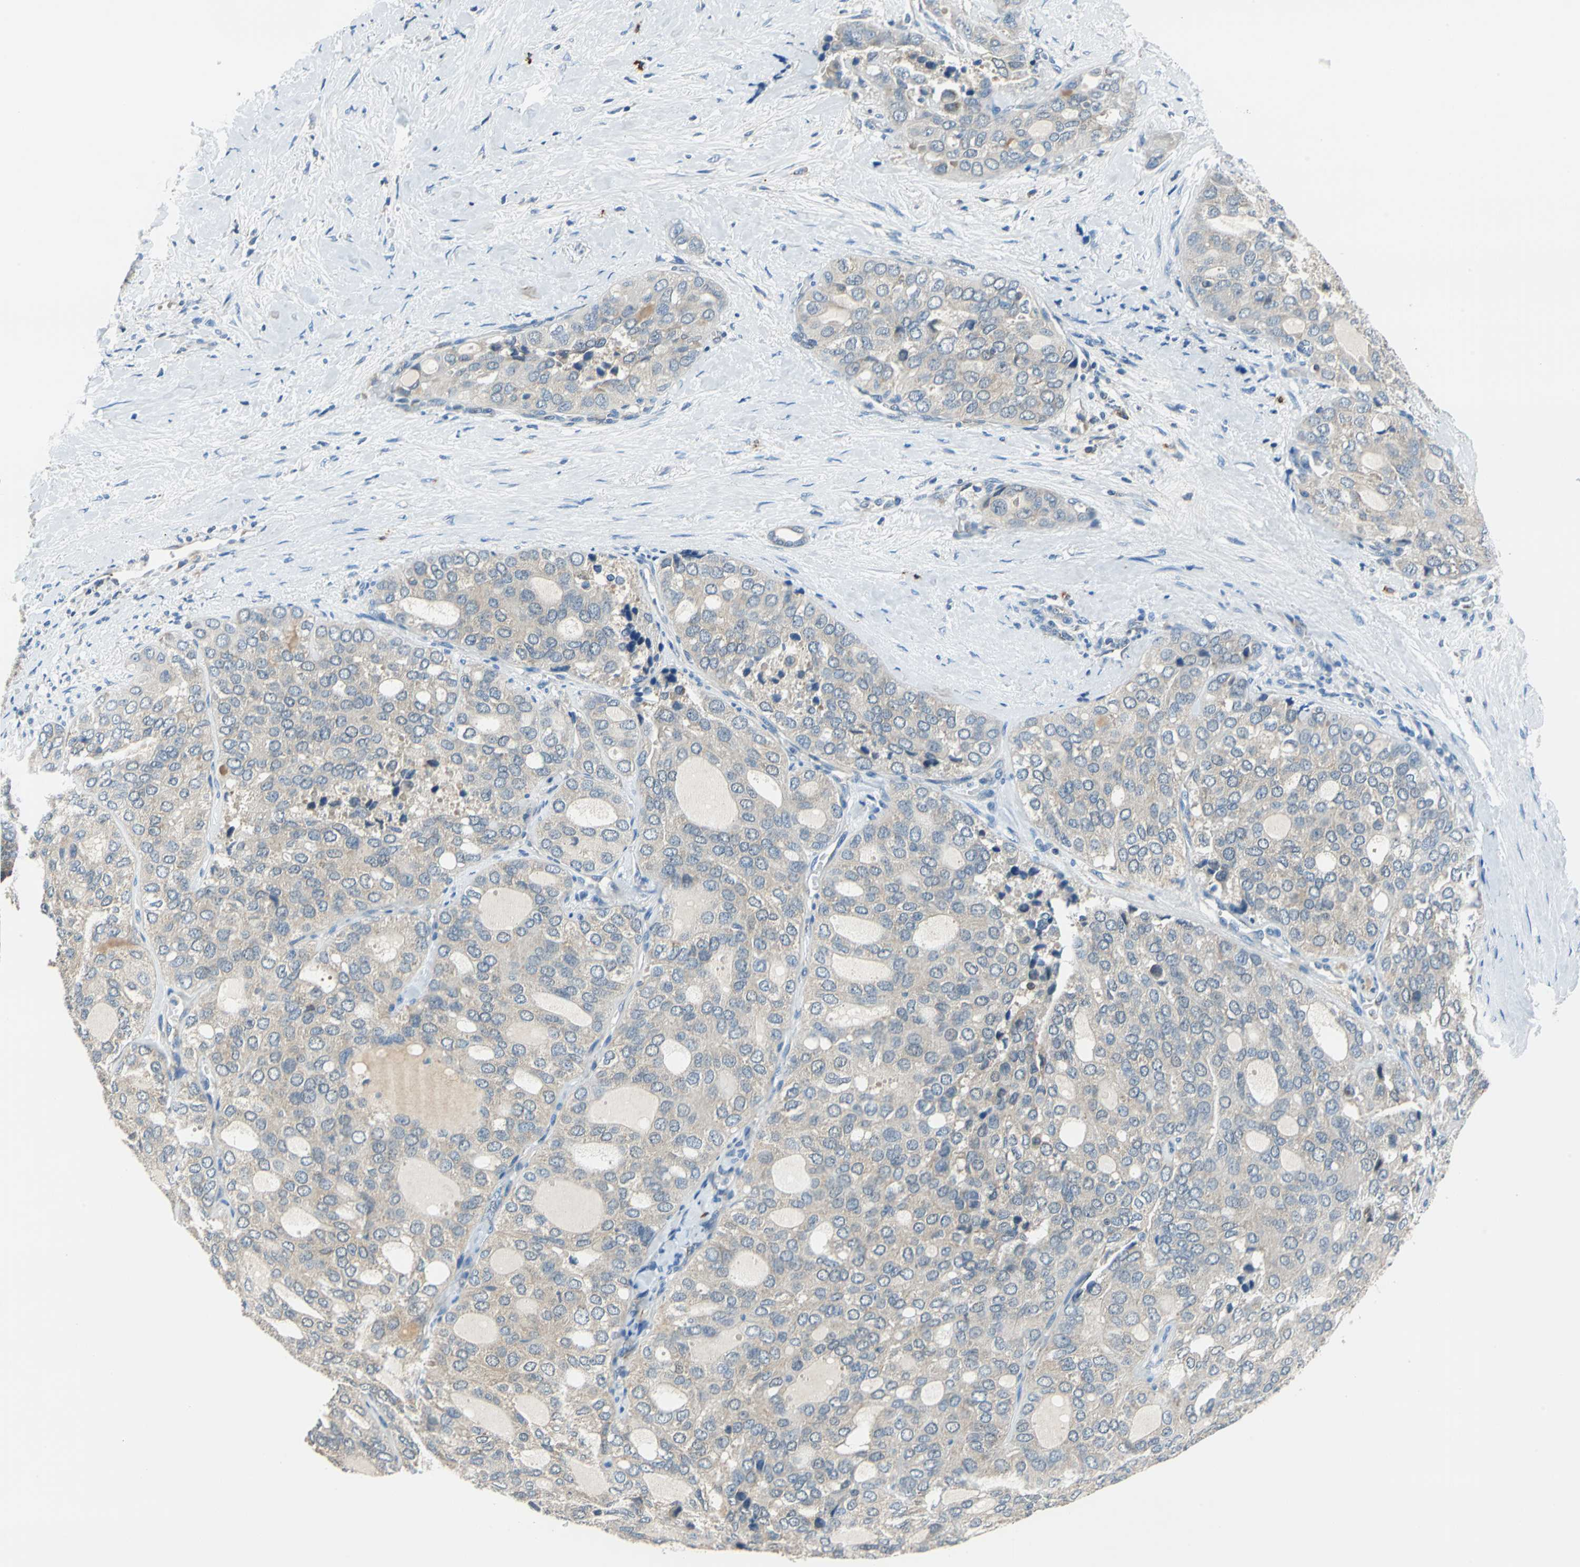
{"staining": {"intensity": "weak", "quantity": ">75%", "location": "cytoplasmic/membranous"}, "tissue": "thyroid cancer", "cell_type": "Tumor cells", "image_type": "cancer", "snomed": [{"axis": "morphology", "description": "Follicular adenoma carcinoma, NOS"}, {"axis": "topography", "description": "Thyroid gland"}], "caption": "Approximately >75% of tumor cells in human thyroid cancer (follicular adenoma carcinoma) exhibit weak cytoplasmic/membranous protein expression as visualized by brown immunohistochemical staining.", "gene": "CPA3", "patient": {"sex": "male", "age": 75}}